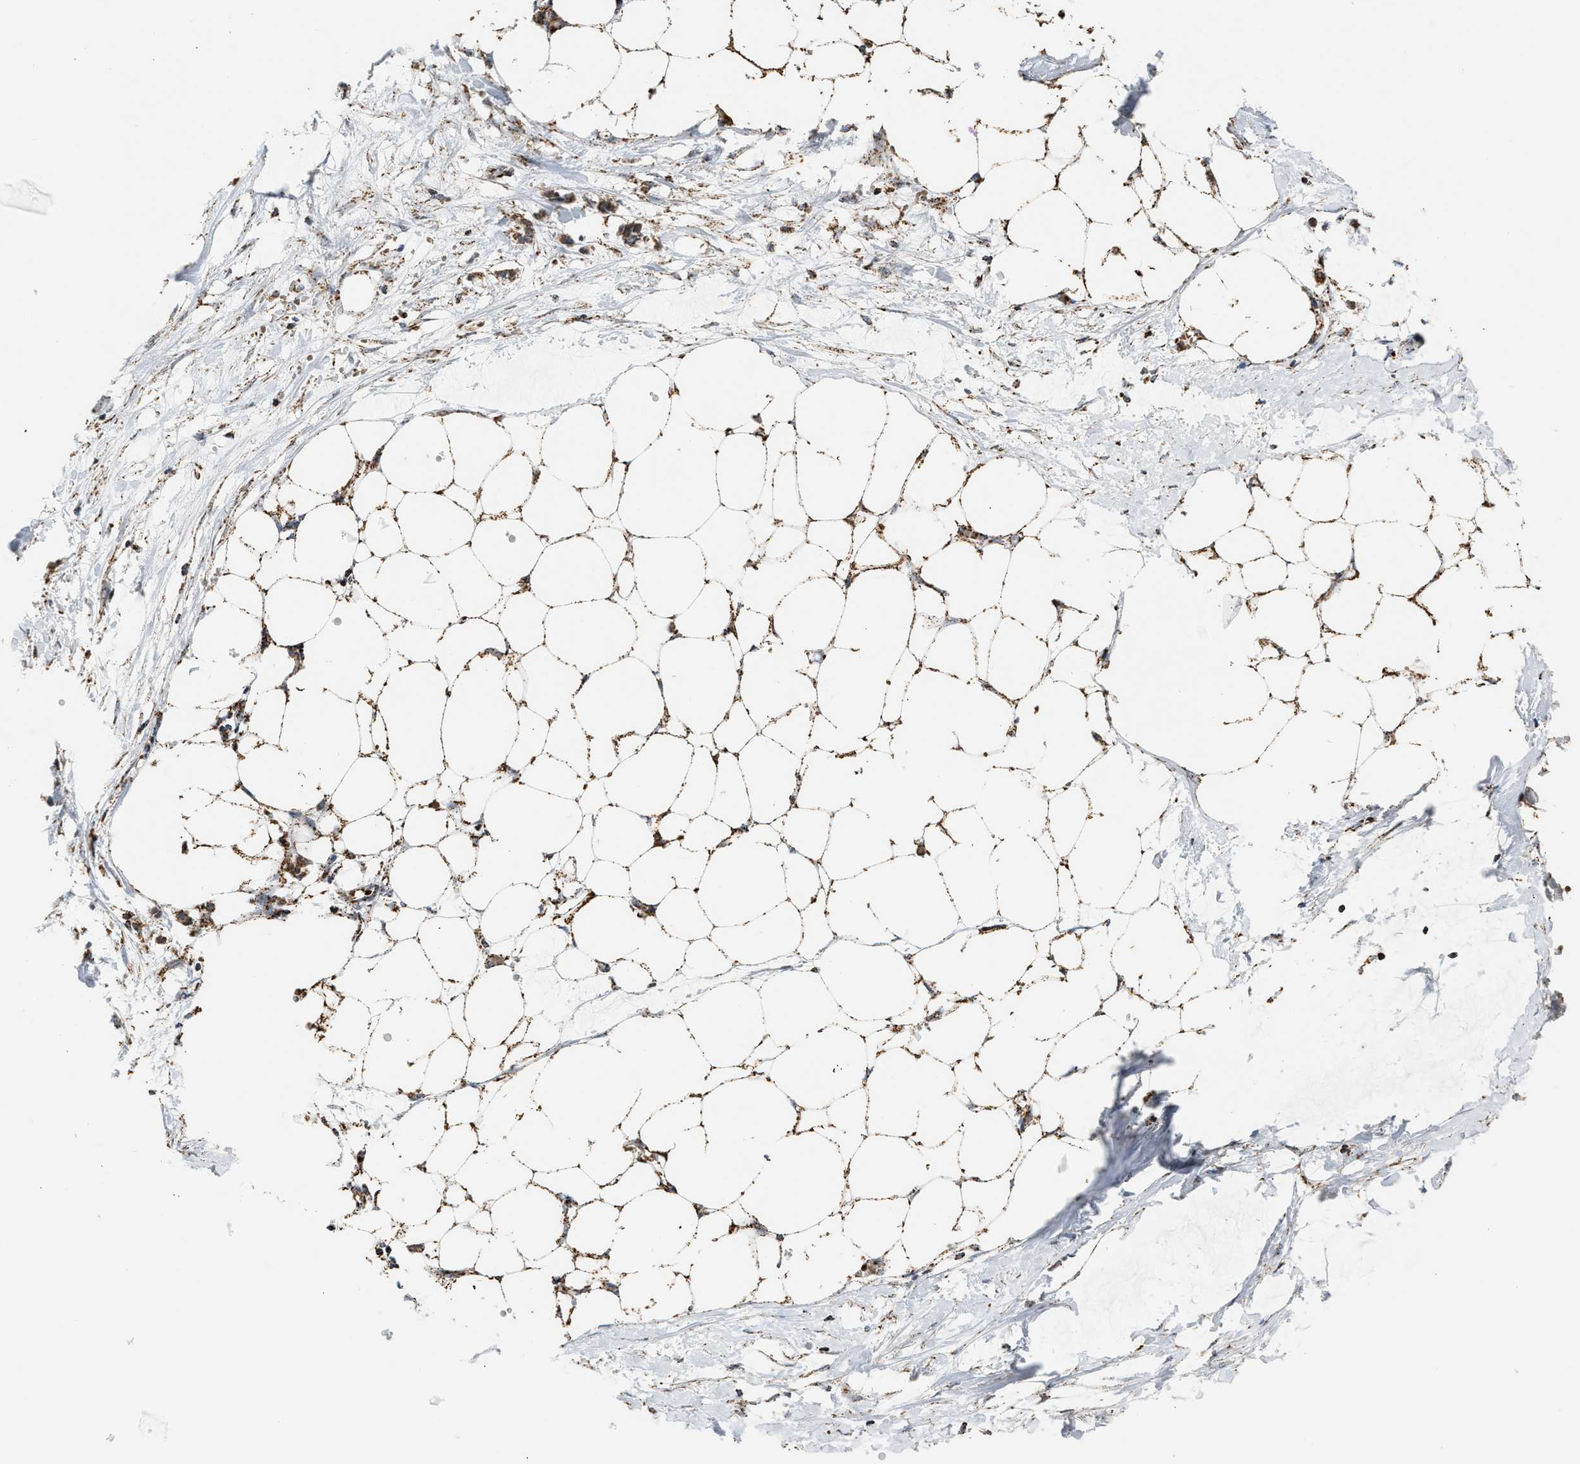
{"staining": {"intensity": "moderate", "quantity": ">75%", "location": "cytoplasmic/membranous"}, "tissue": "adipose tissue", "cell_type": "Adipocytes", "image_type": "normal", "snomed": [{"axis": "morphology", "description": "Normal tissue, NOS"}, {"axis": "morphology", "description": "Adenocarcinoma, NOS"}, {"axis": "topography", "description": "Colon"}, {"axis": "topography", "description": "Peripheral nerve tissue"}], "caption": "This image shows unremarkable adipose tissue stained with immunohistochemistry (IHC) to label a protein in brown. The cytoplasmic/membranous of adipocytes show moderate positivity for the protein. Nuclei are counter-stained blue.", "gene": "CHN2", "patient": {"sex": "male", "age": 14}}